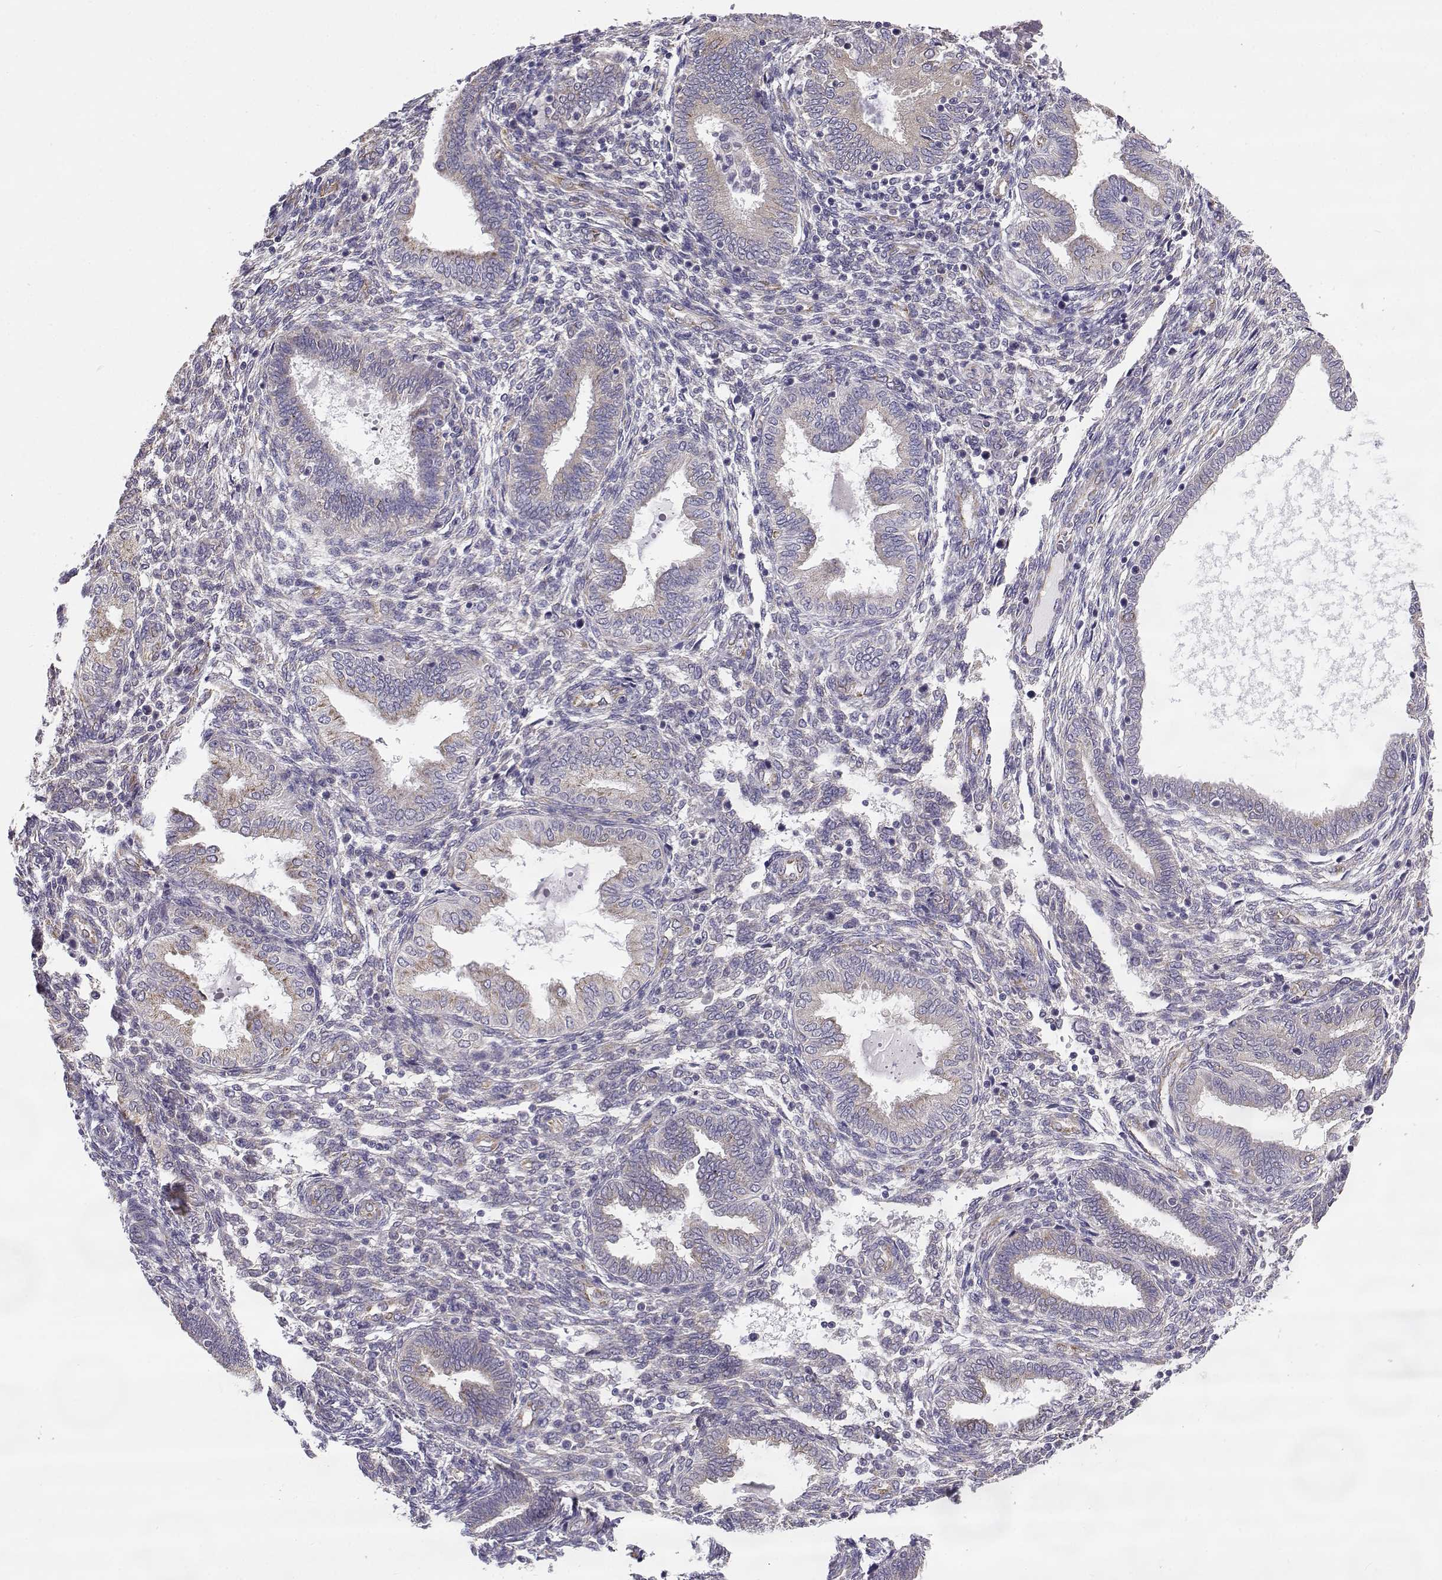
{"staining": {"intensity": "negative", "quantity": "none", "location": "none"}, "tissue": "endometrium", "cell_type": "Cells in endometrial stroma", "image_type": "normal", "snomed": [{"axis": "morphology", "description": "Normal tissue, NOS"}, {"axis": "topography", "description": "Endometrium"}], "caption": "Photomicrograph shows no significant protein staining in cells in endometrial stroma of normal endometrium.", "gene": "BEND6", "patient": {"sex": "female", "age": 42}}